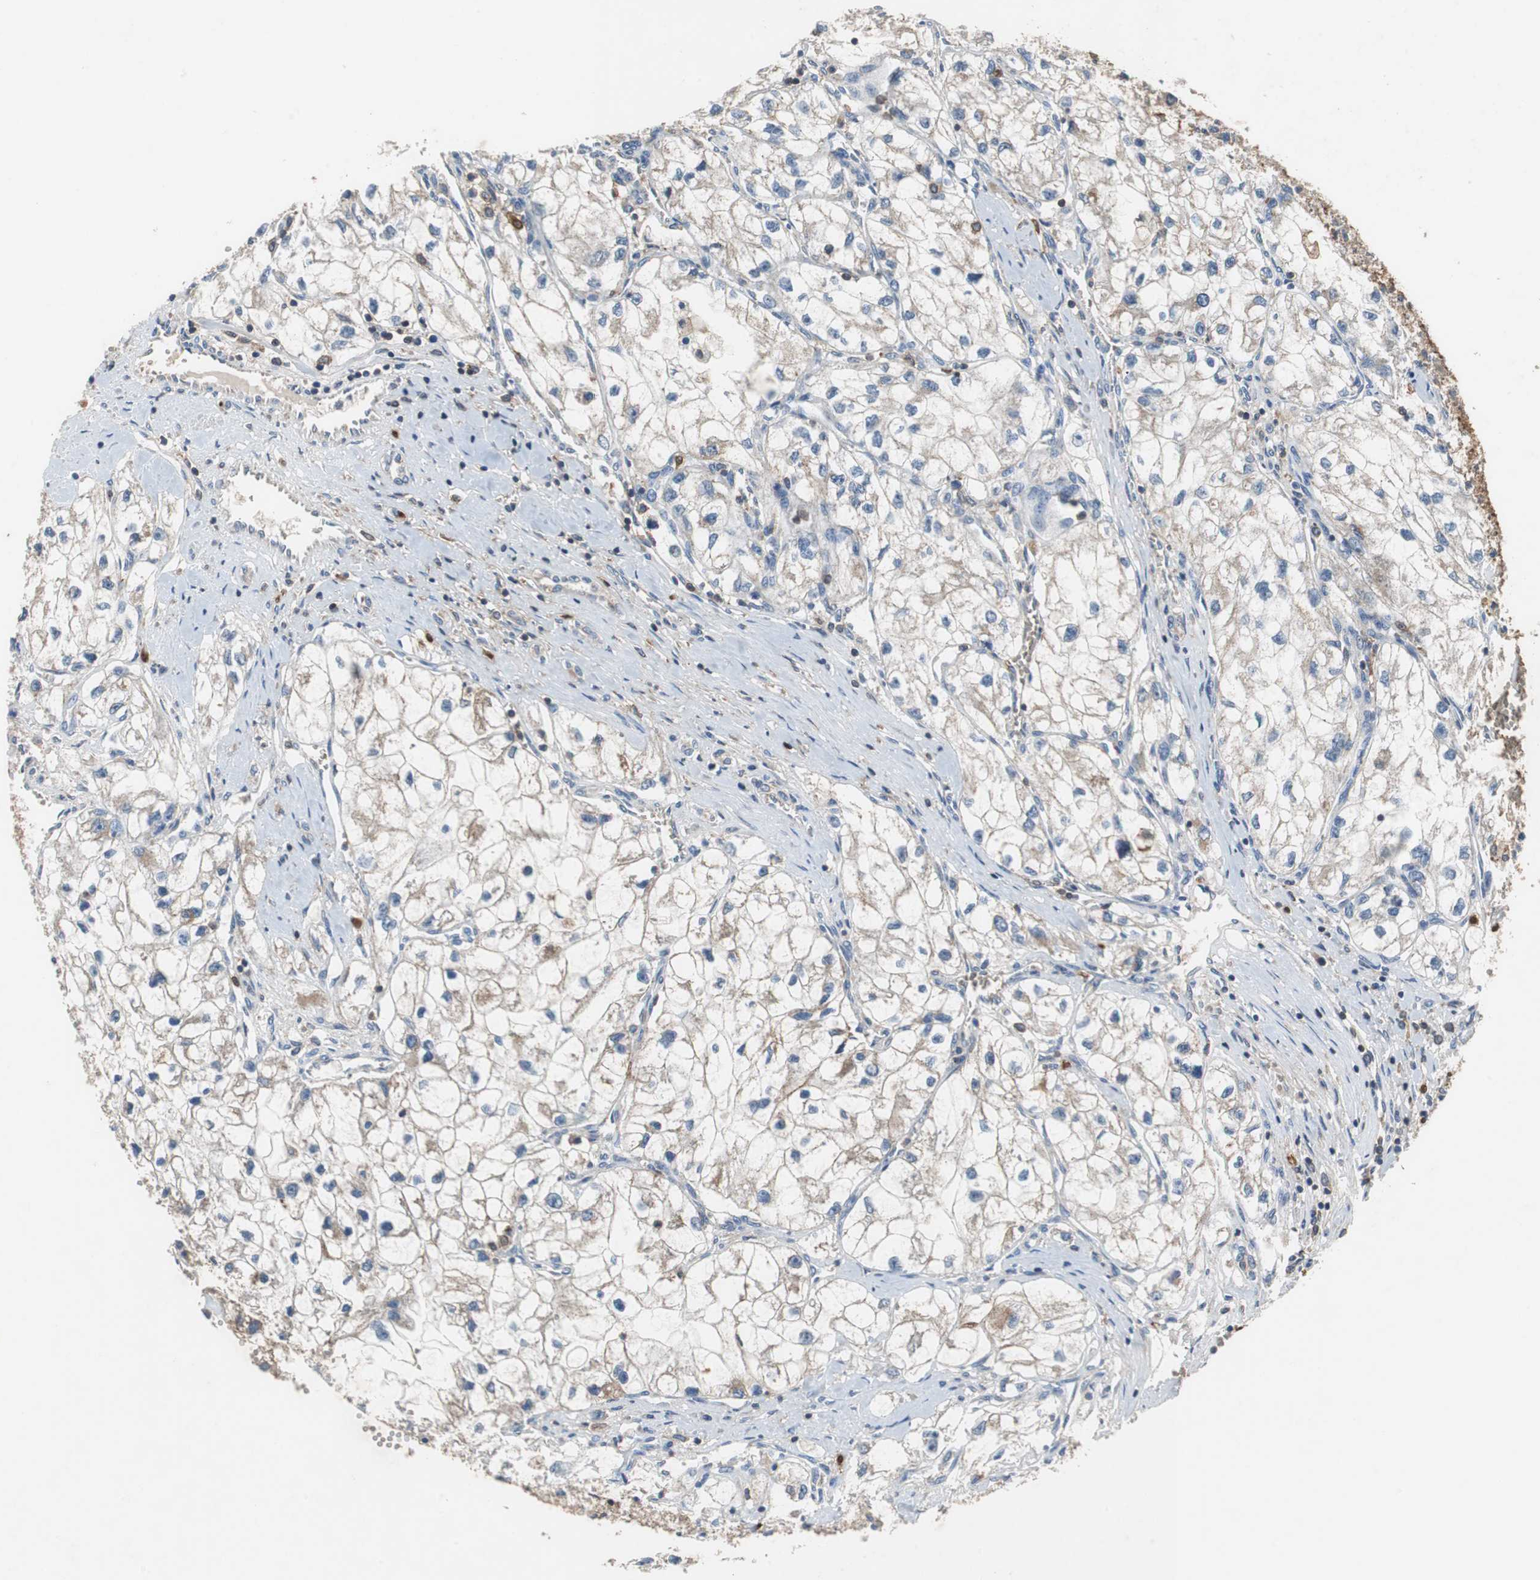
{"staining": {"intensity": "weak", "quantity": "25%-75%", "location": "cytoplasmic/membranous"}, "tissue": "renal cancer", "cell_type": "Tumor cells", "image_type": "cancer", "snomed": [{"axis": "morphology", "description": "Adenocarcinoma, NOS"}, {"axis": "topography", "description": "Kidney"}], "caption": "Protein staining displays weak cytoplasmic/membranous positivity in approximately 25%-75% of tumor cells in renal cancer.", "gene": "CALB2", "patient": {"sex": "female", "age": 70}}